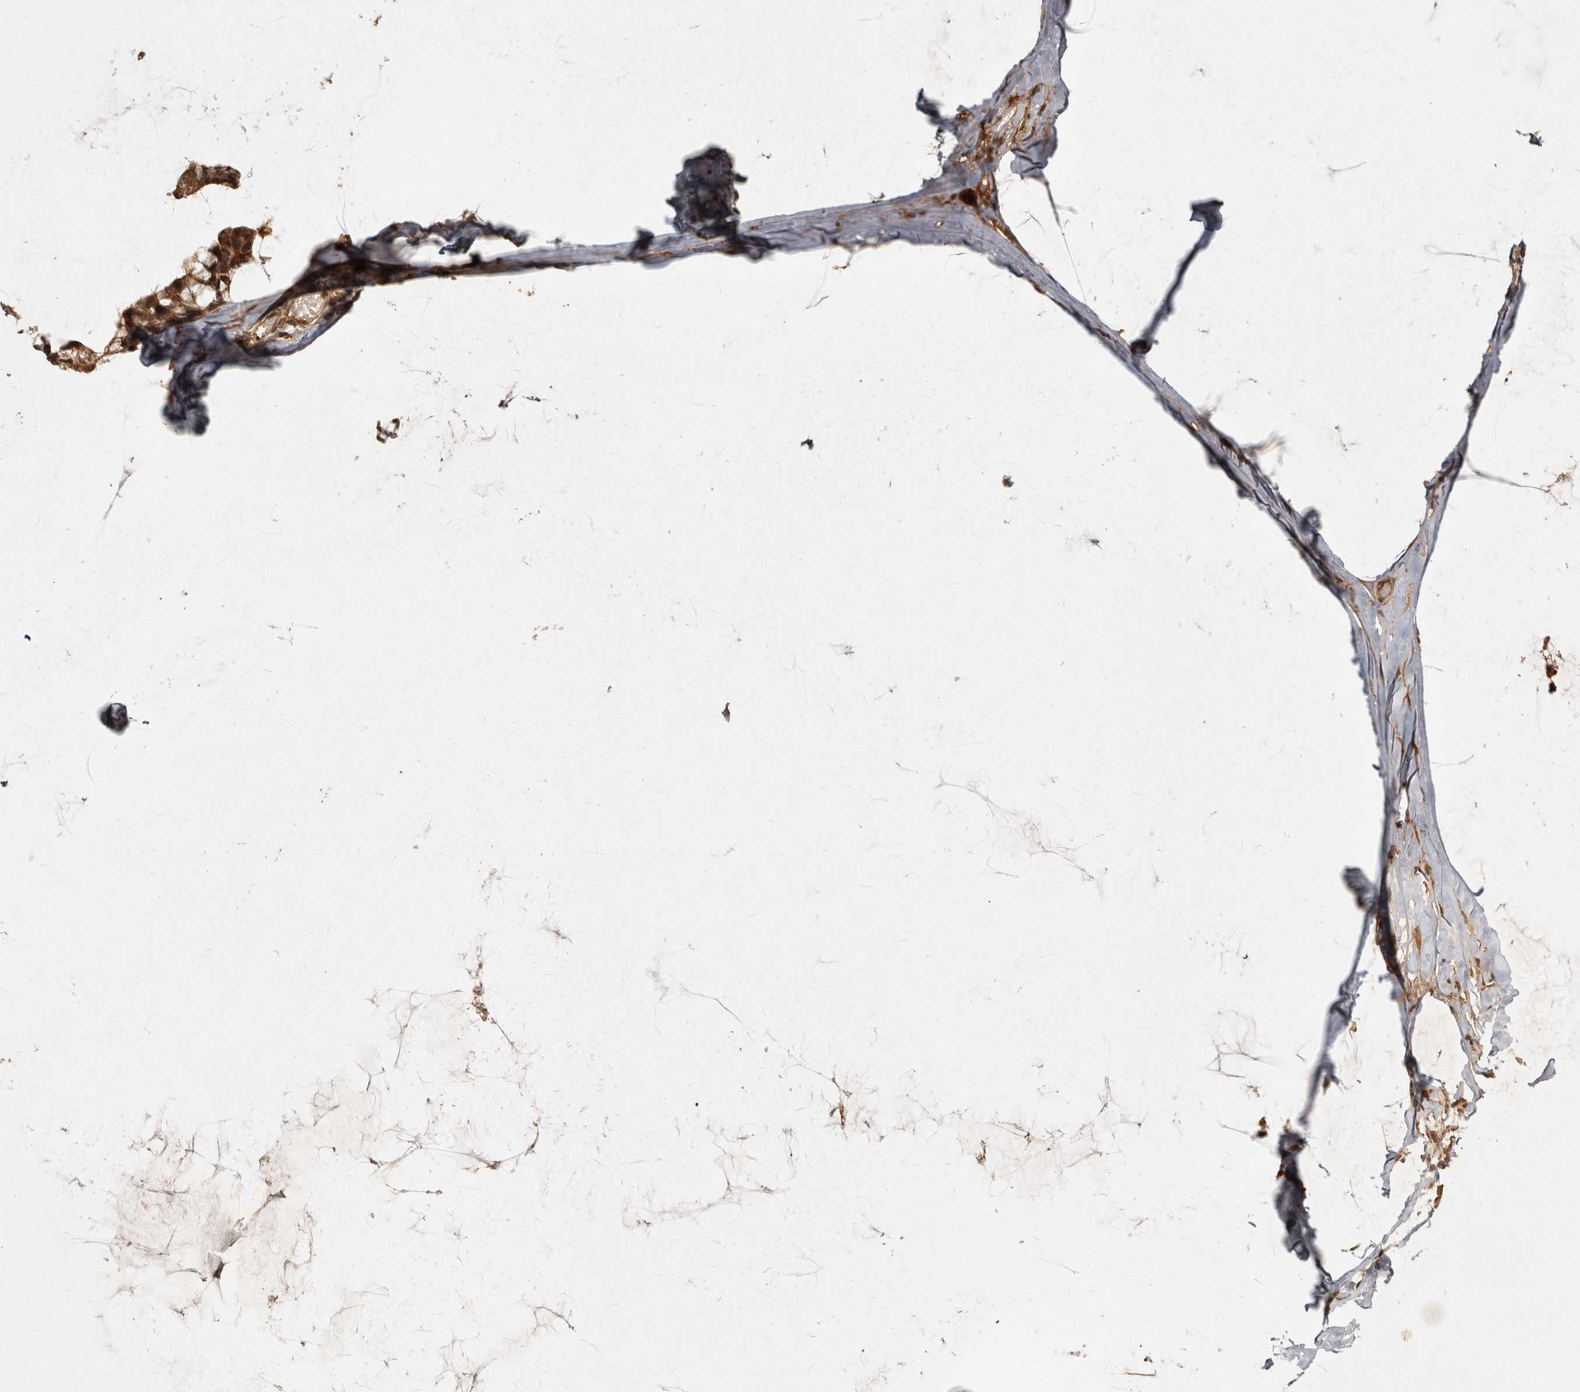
{"staining": {"intensity": "moderate", "quantity": ">75%", "location": "cytoplasmic/membranous"}, "tissue": "ovarian cancer", "cell_type": "Tumor cells", "image_type": "cancer", "snomed": [{"axis": "morphology", "description": "Cystadenocarcinoma, mucinous, NOS"}, {"axis": "topography", "description": "Ovary"}], "caption": "IHC image of human ovarian mucinous cystadenocarcinoma stained for a protein (brown), which shows medium levels of moderate cytoplasmic/membranous staining in about >75% of tumor cells.", "gene": "CAMSAP2", "patient": {"sex": "female", "age": 39}}